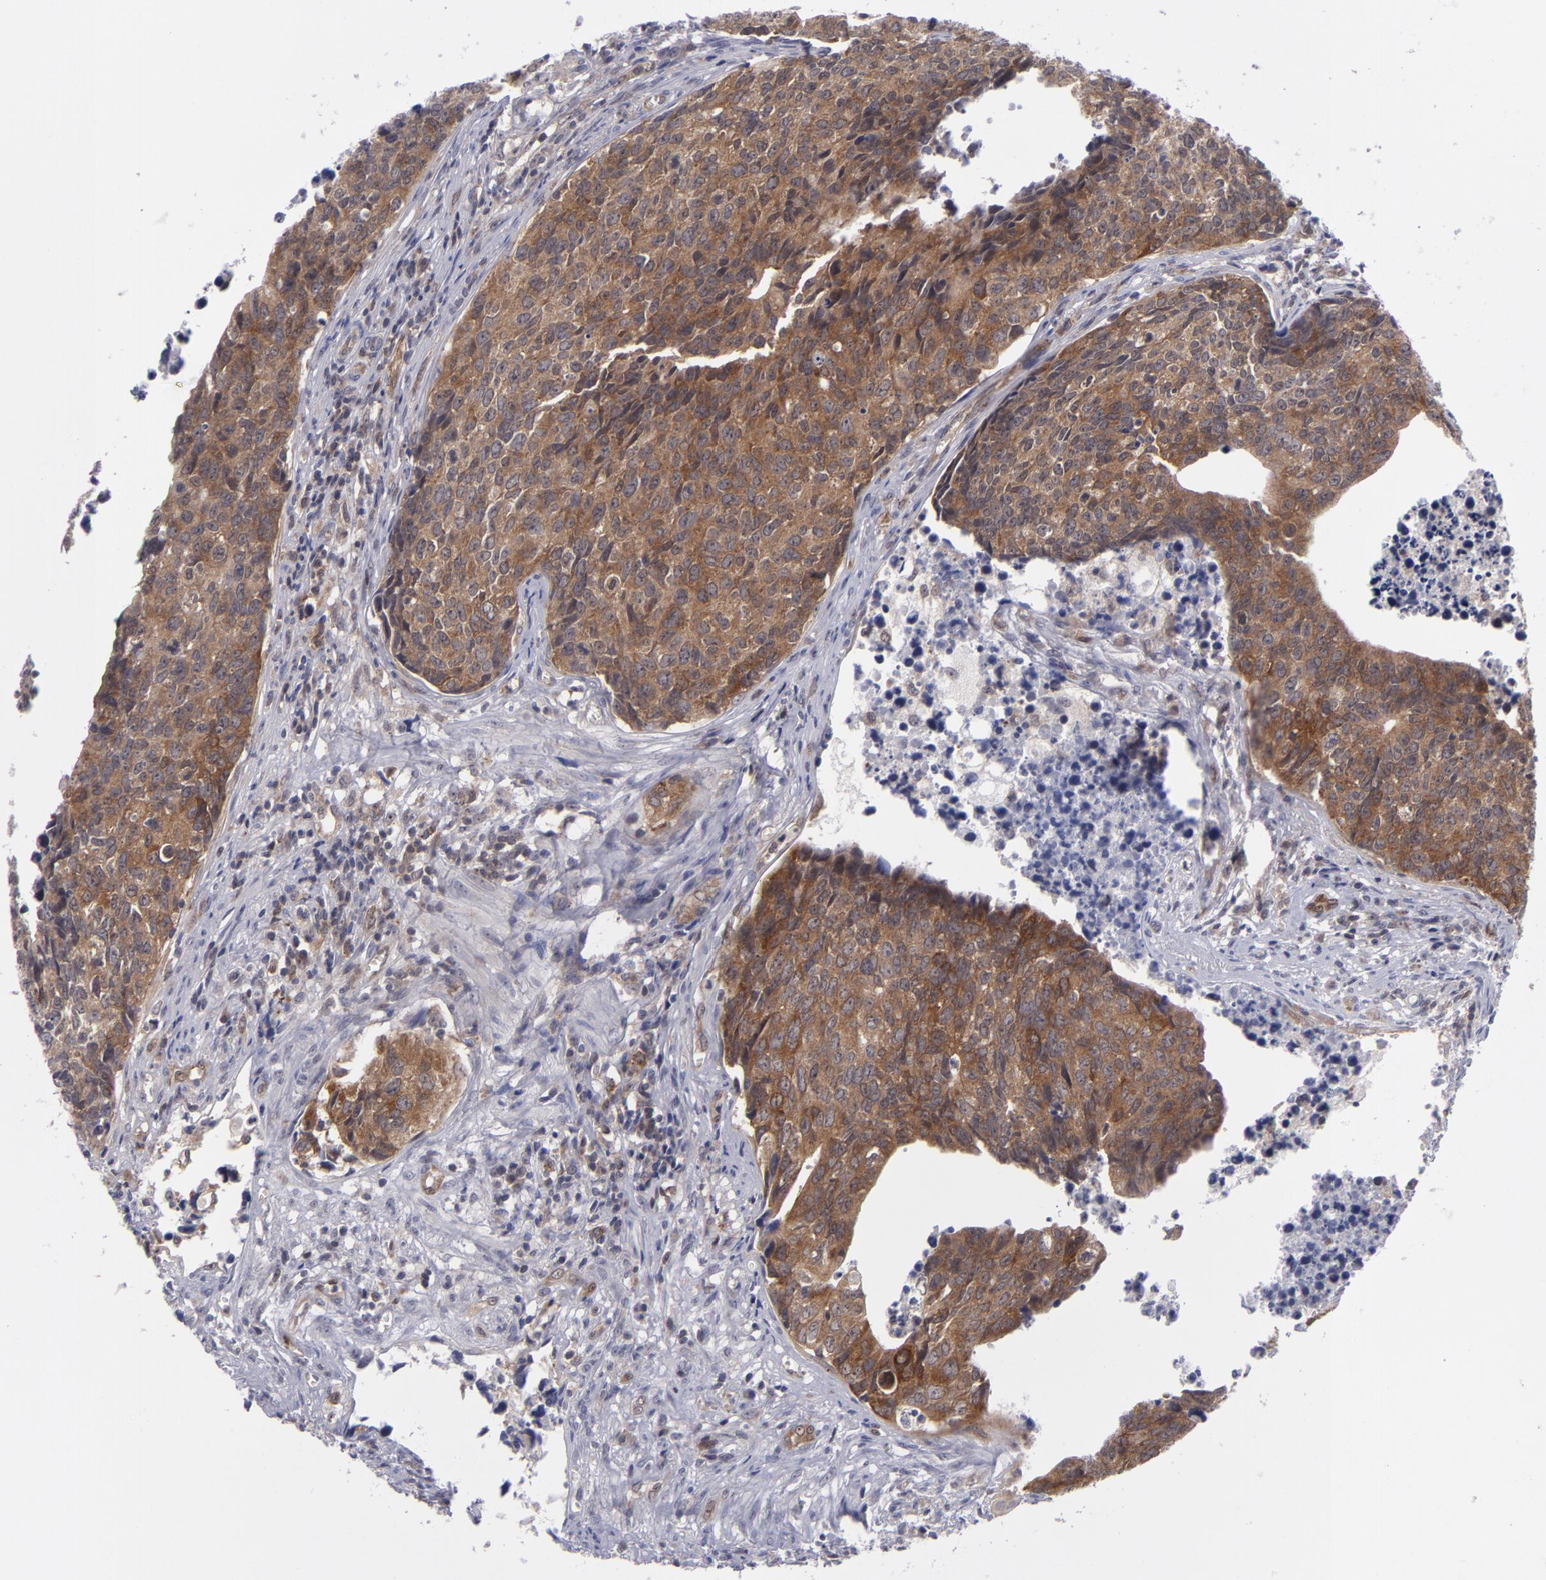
{"staining": {"intensity": "strong", "quantity": ">75%", "location": "cytoplasmic/membranous"}, "tissue": "urothelial cancer", "cell_type": "Tumor cells", "image_type": "cancer", "snomed": [{"axis": "morphology", "description": "Urothelial carcinoma, High grade"}, {"axis": "topography", "description": "Urinary bladder"}], "caption": "Immunohistochemical staining of urothelial carcinoma (high-grade) demonstrates high levels of strong cytoplasmic/membranous protein staining in about >75% of tumor cells.", "gene": "BCL10", "patient": {"sex": "male", "age": 81}}